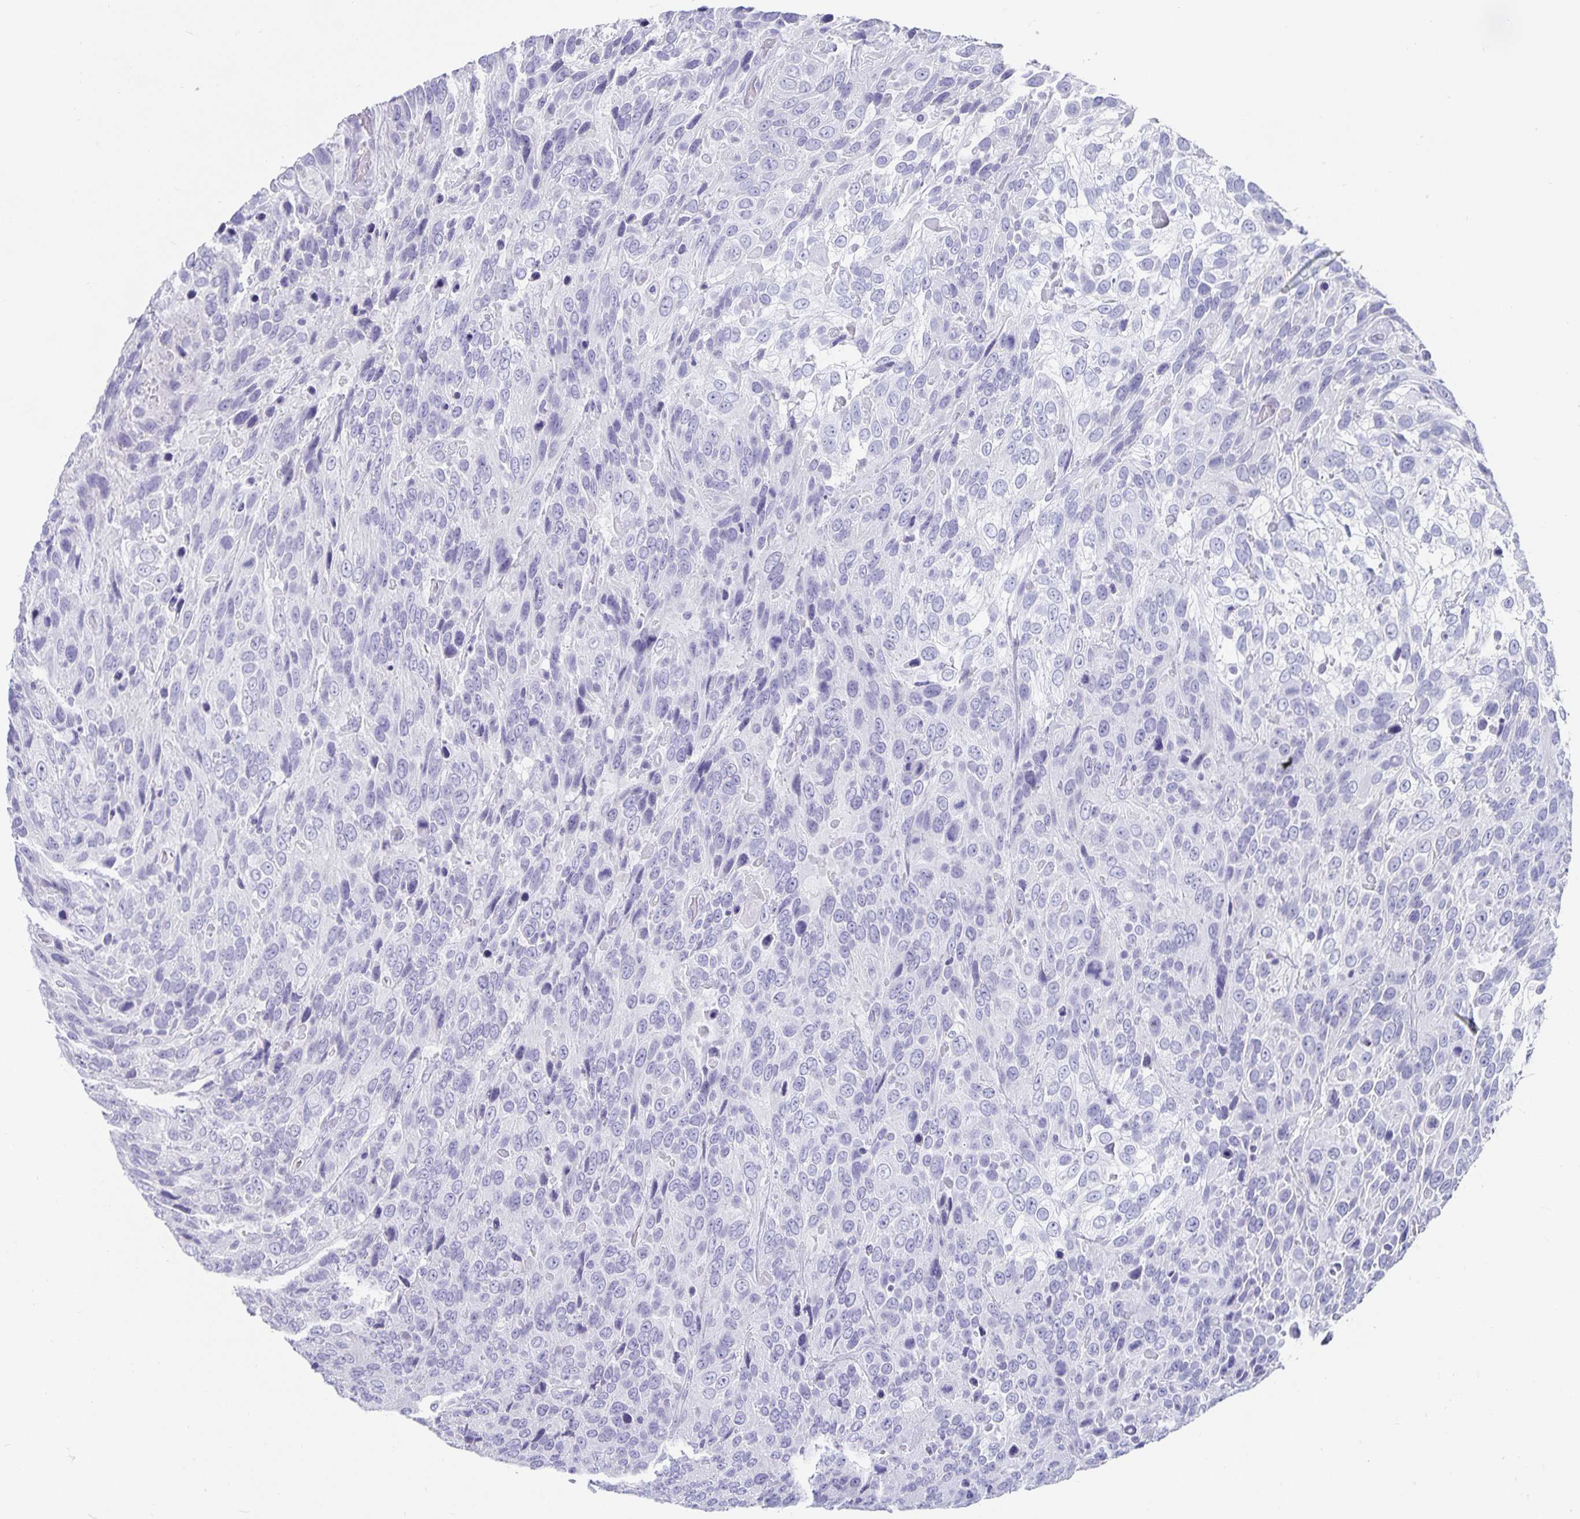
{"staining": {"intensity": "negative", "quantity": "none", "location": "none"}, "tissue": "urothelial cancer", "cell_type": "Tumor cells", "image_type": "cancer", "snomed": [{"axis": "morphology", "description": "Urothelial carcinoma, High grade"}, {"axis": "topography", "description": "Urinary bladder"}], "caption": "Immunohistochemical staining of human urothelial cancer demonstrates no significant expression in tumor cells.", "gene": "CHGA", "patient": {"sex": "female", "age": 70}}